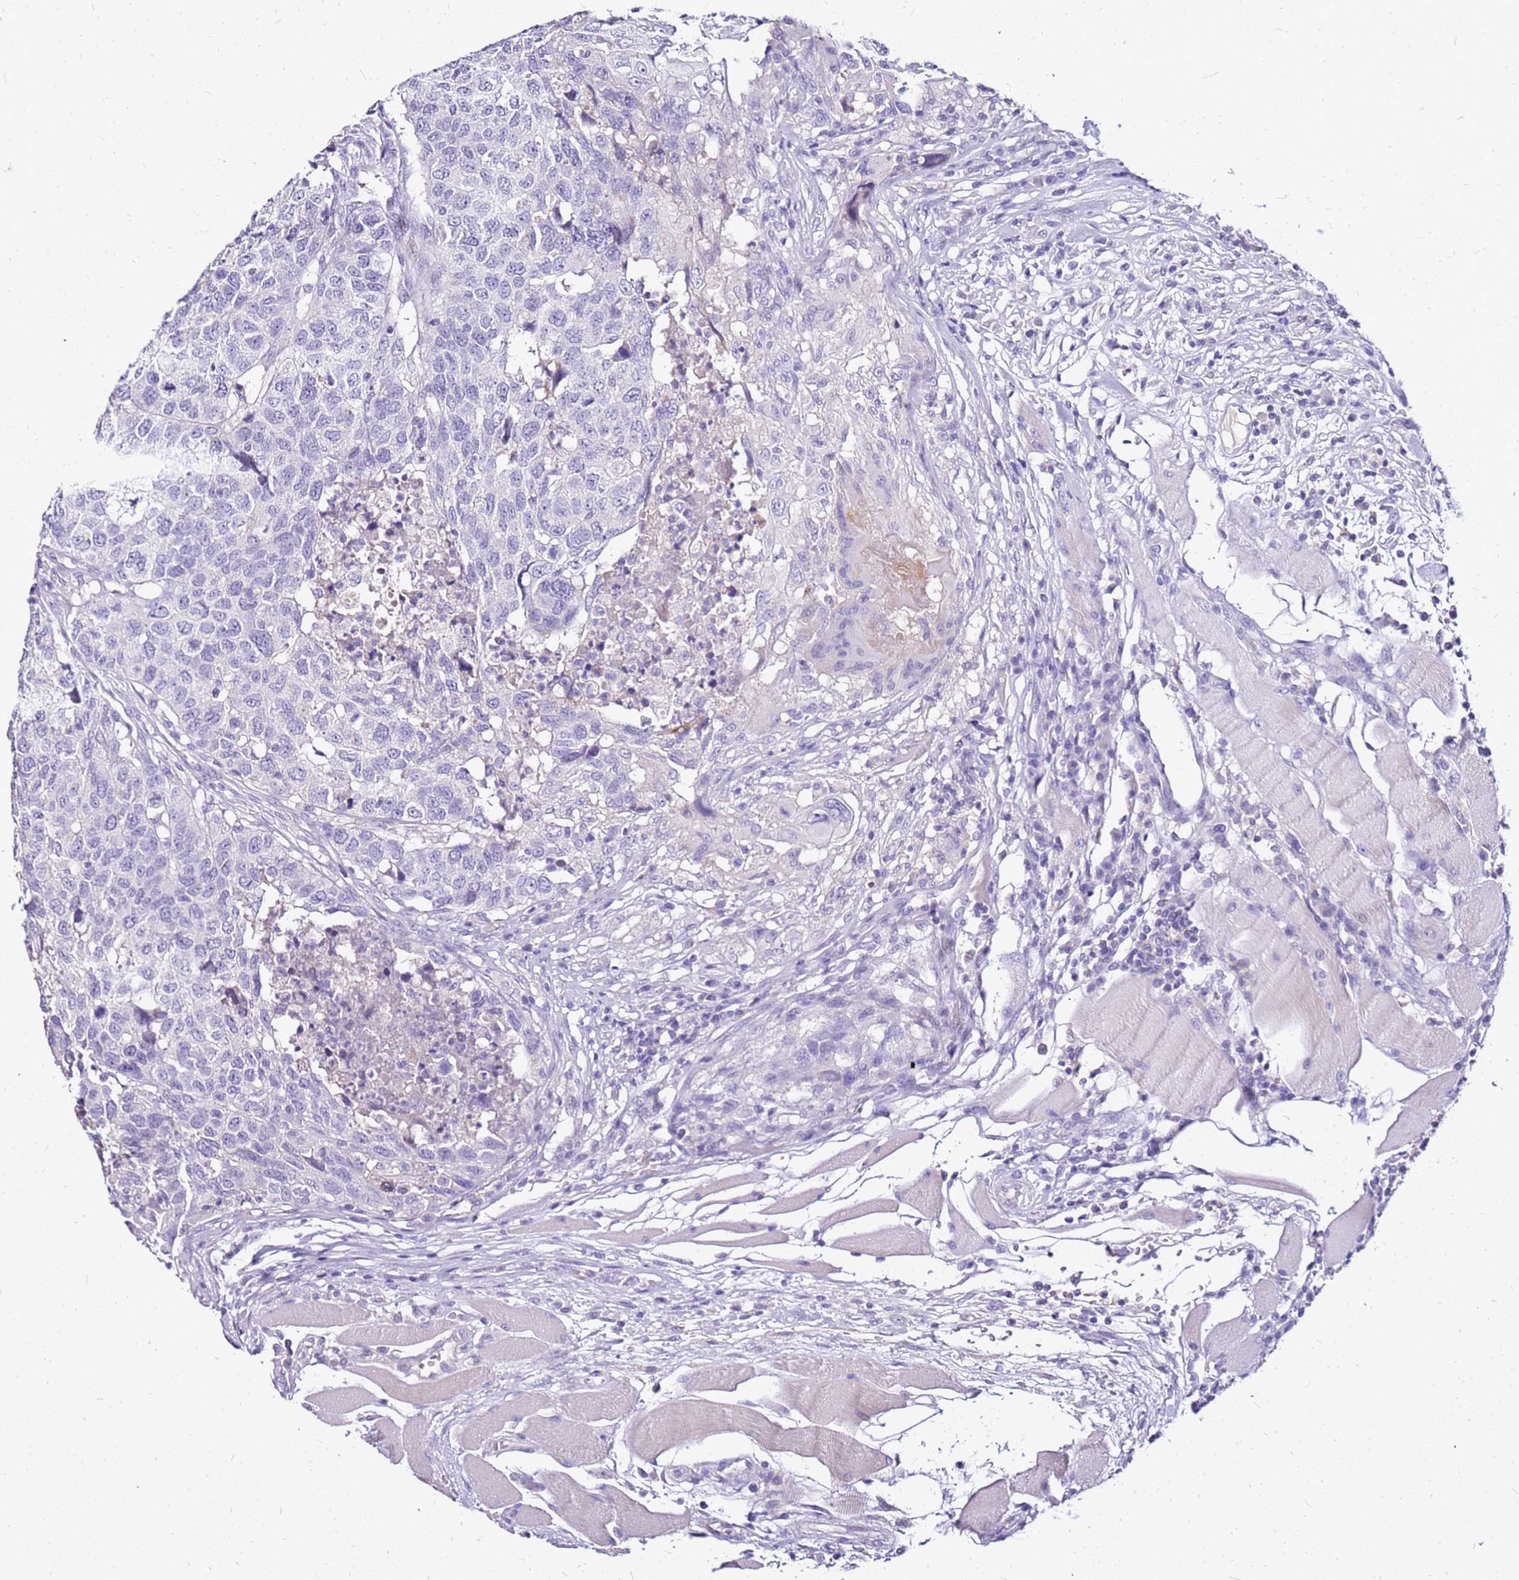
{"staining": {"intensity": "negative", "quantity": "none", "location": "none"}, "tissue": "head and neck cancer", "cell_type": "Tumor cells", "image_type": "cancer", "snomed": [{"axis": "morphology", "description": "Squamous cell carcinoma, NOS"}, {"axis": "topography", "description": "Head-Neck"}], "caption": "Squamous cell carcinoma (head and neck) was stained to show a protein in brown. There is no significant positivity in tumor cells.", "gene": "DCDC2B", "patient": {"sex": "male", "age": 66}}